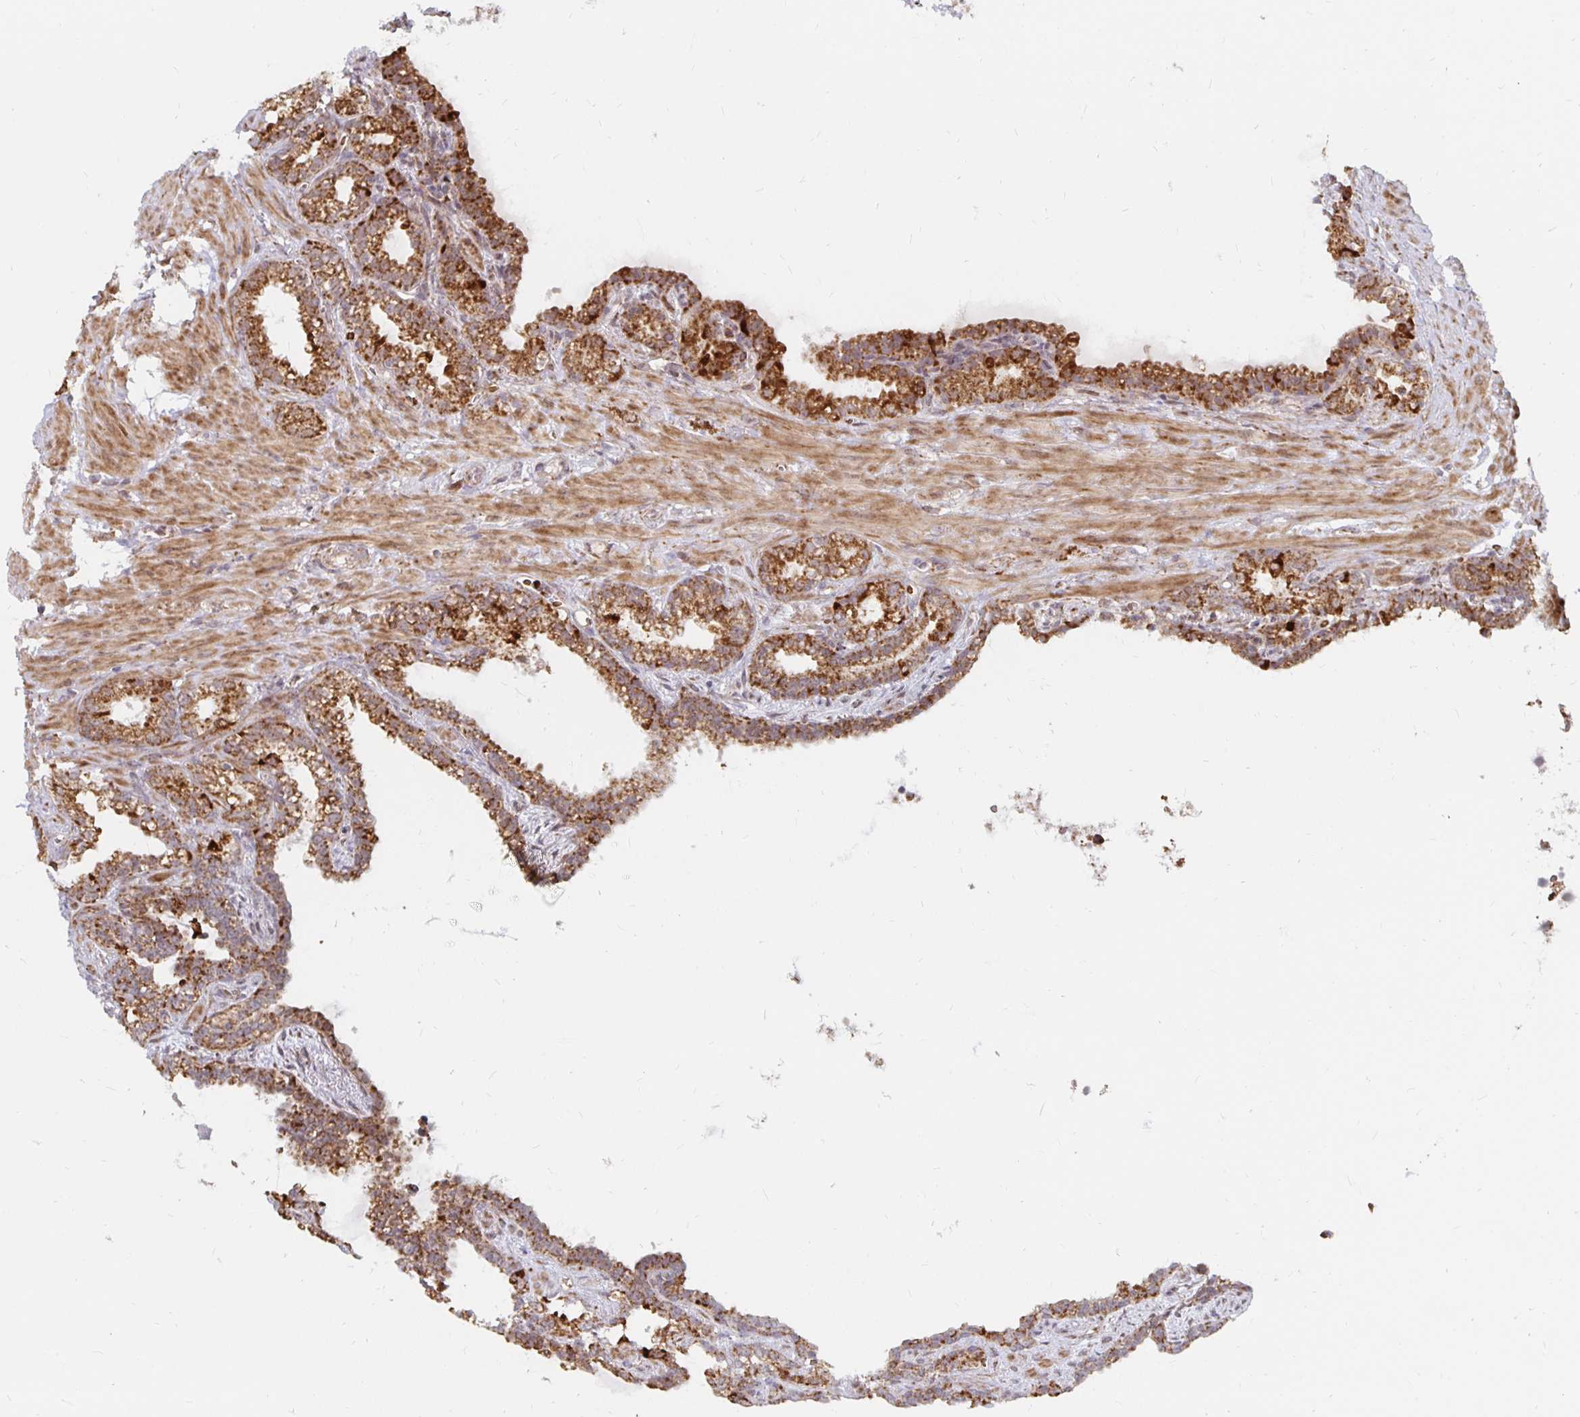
{"staining": {"intensity": "strong", "quantity": "25%-75%", "location": "cytoplasmic/membranous"}, "tissue": "seminal vesicle", "cell_type": "Glandular cells", "image_type": "normal", "snomed": [{"axis": "morphology", "description": "Normal tissue, NOS"}, {"axis": "topography", "description": "Seminal veicle"}], "caption": "High-magnification brightfield microscopy of benign seminal vesicle stained with DAB (brown) and counterstained with hematoxylin (blue). glandular cells exhibit strong cytoplasmic/membranous expression is appreciated in approximately25%-75% of cells. (DAB (3,3'-diaminobenzidine) = brown stain, brightfield microscopy at high magnification).", "gene": "MRPL28", "patient": {"sex": "male", "age": 76}}